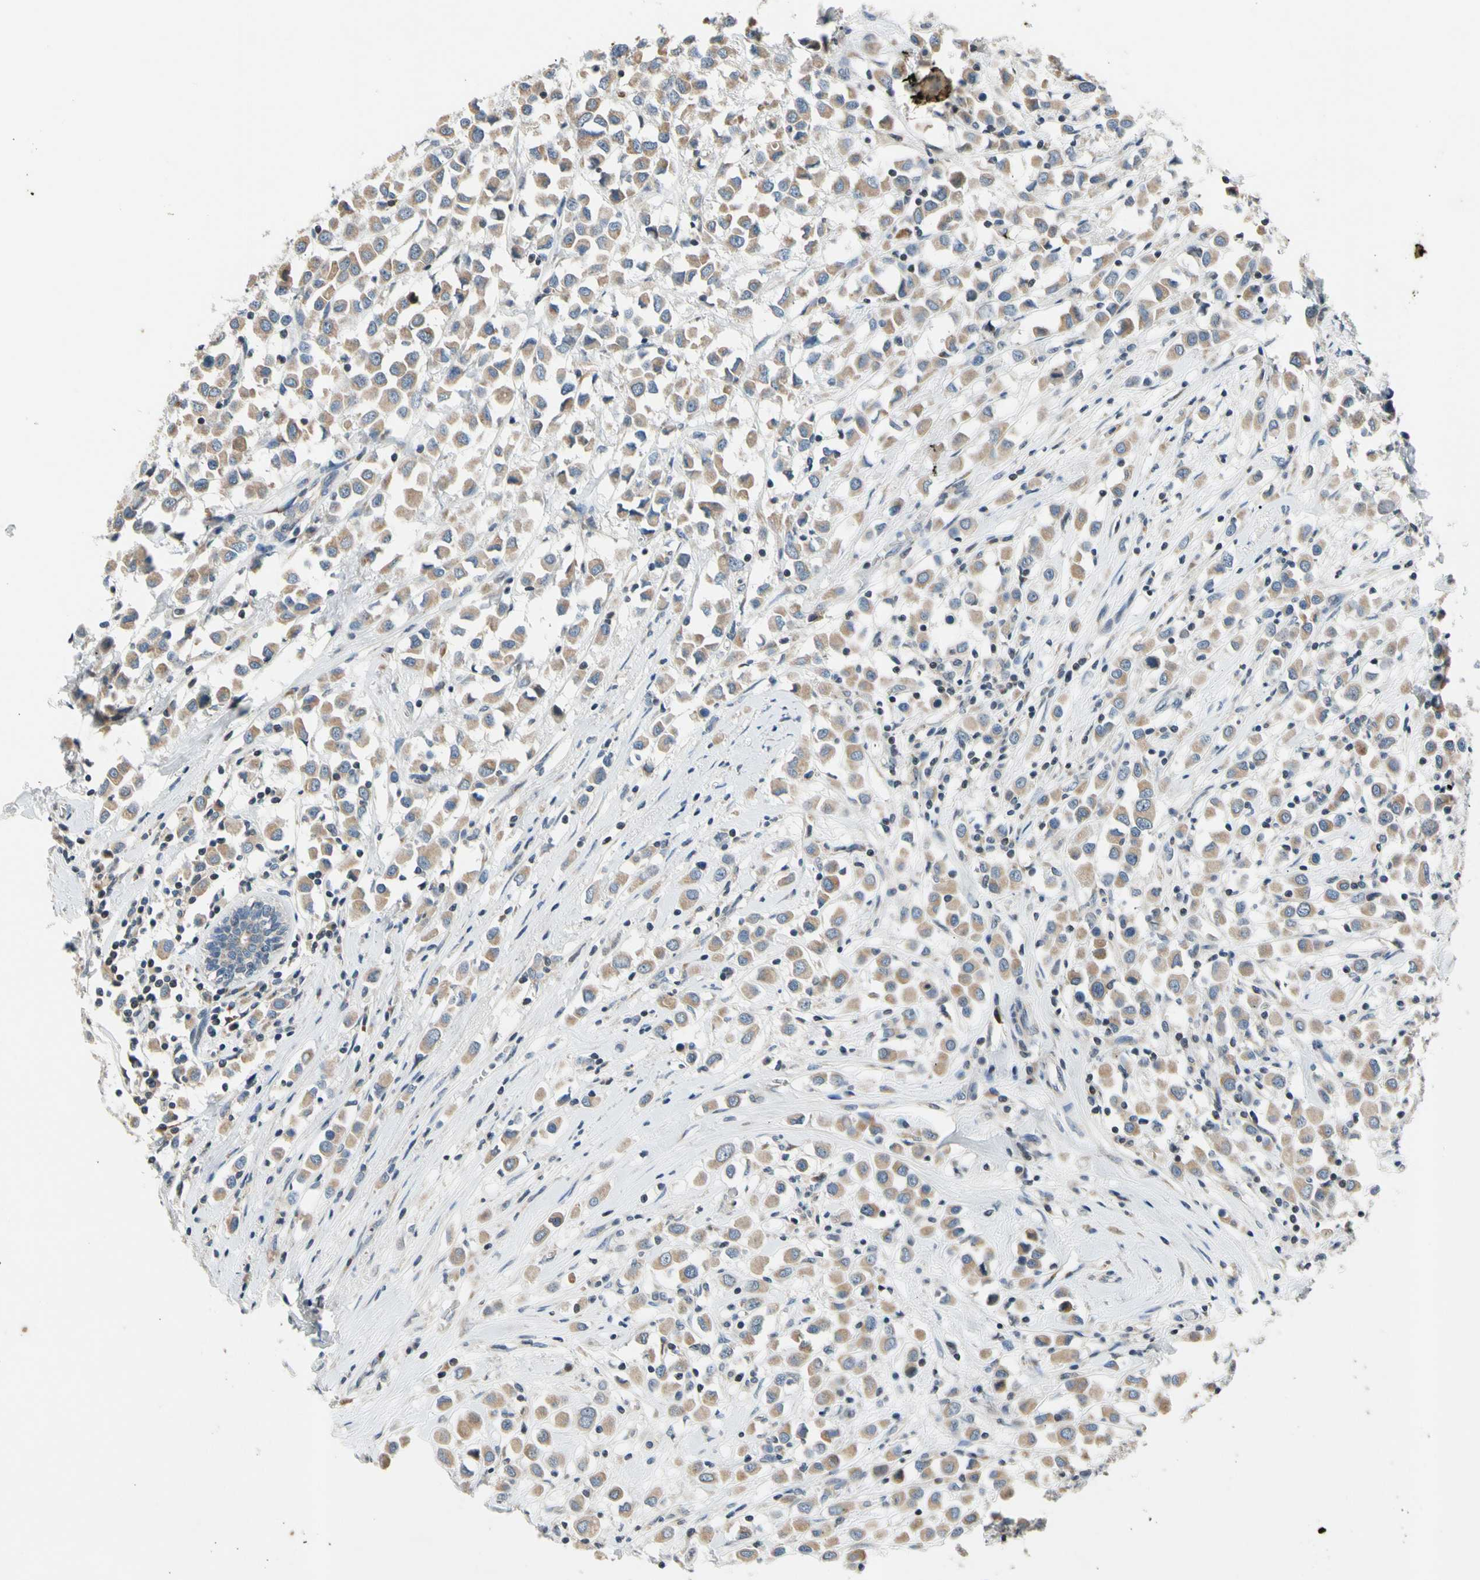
{"staining": {"intensity": "weak", "quantity": ">75%", "location": "cytoplasmic/membranous"}, "tissue": "breast cancer", "cell_type": "Tumor cells", "image_type": "cancer", "snomed": [{"axis": "morphology", "description": "Duct carcinoma"}, {"axis": "topography", "description": "Breast"}], "caption": "Brown immunohistochemical staining in invasive ductal carcinoma (breast) displays weak cytoplasmic/membranous positivity in approximately >75% of tumor cells.", "gene": "SOX30", "patient": {"sex": "female", "age": 61}}